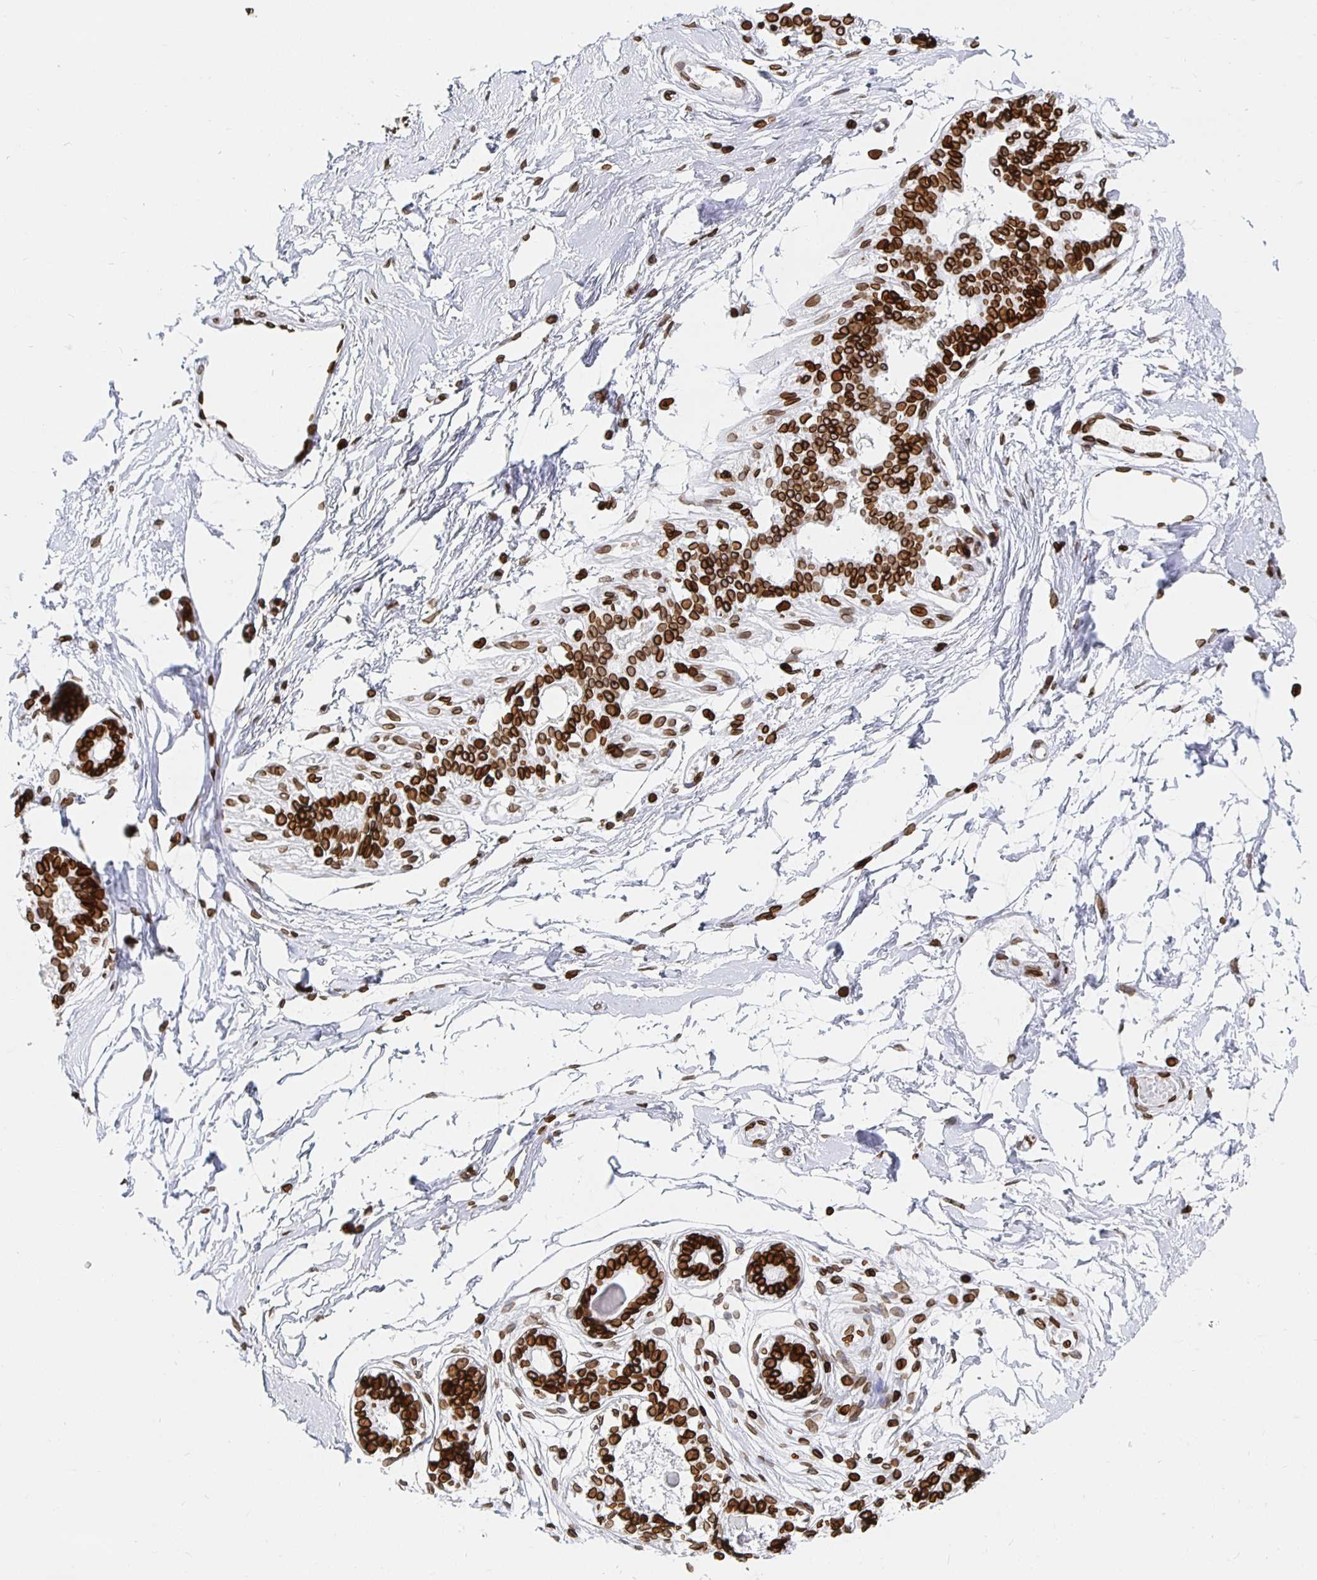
{"staining": {"intensity": "moderate", "quantity": "<25%", "location": "cytoplasmic/membranous,nuclear"}, "tissue": "breast", "cell_type": "Adipocytes", "image_type": "normal", "snomed": [{"axis": "morphology", "description": "Normal tissue, NOS"}, {"axis": "topography", "description": "Breast"}], "caption": "Immunohistochemical staining of unremarkable human breast exhibits moderate cytoplasmic/membranous,nuclear protein positivity in approximately <25% of adipocytes.", "gene": "LMNB1", "patient": {"sex": "female", "age": 45}}